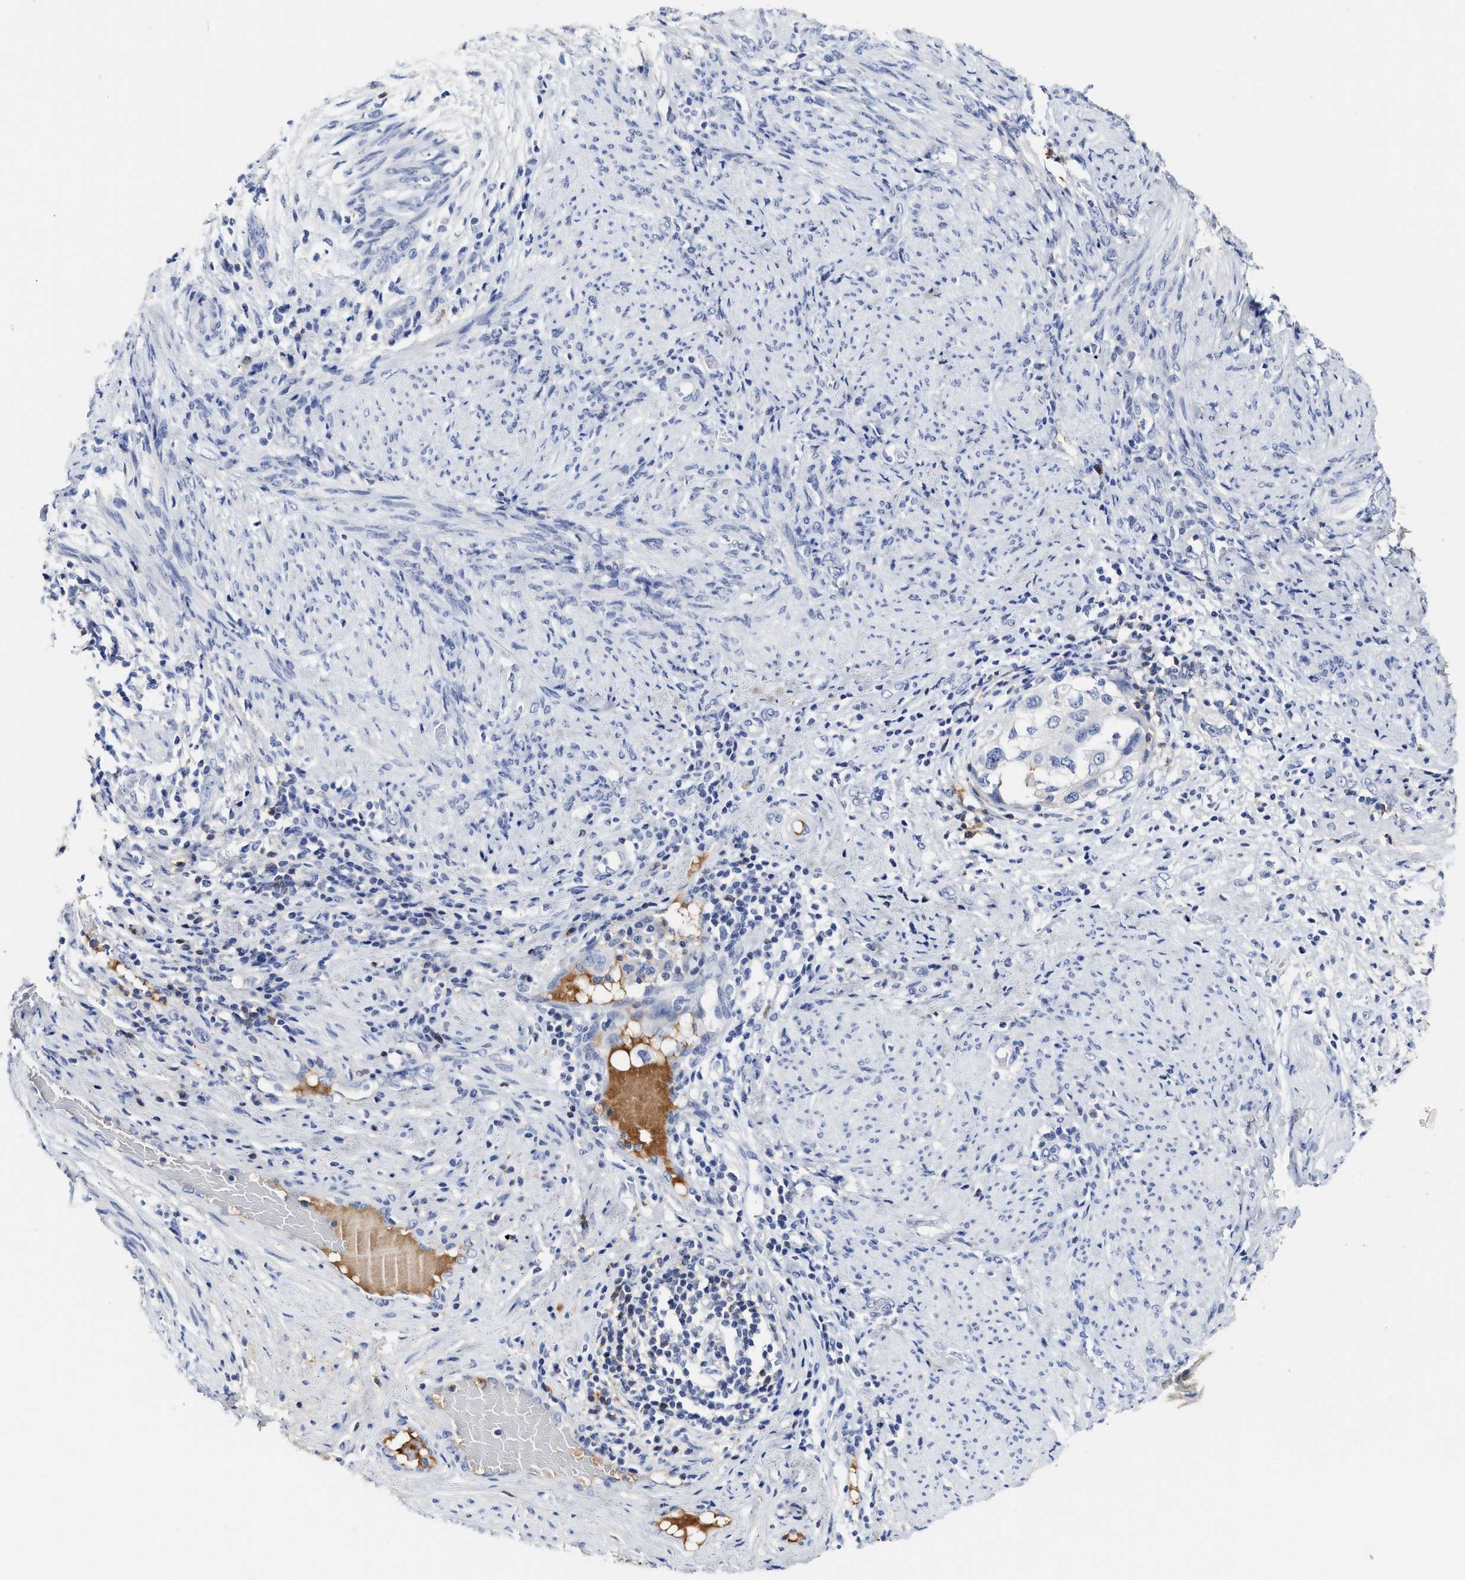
{"staining": {"intensity": "negative", "quantity": "none", "location": "none"}, "tissue": "endometrial cancer", "cell_type": "Tumor cells", "image_type": "cancer", "snomed": [{"axis": "morphology", "description": "Adenocarcinoma, NOS"}, {"axis": "topography", "description": "Endometrium"}], "caption": "Immunohistochemistry of adenocarcinoma (endometrial) reveals no positivity in tumor cells.", "gene": "C2", "patient": {"sex": "female", "age": 85}}